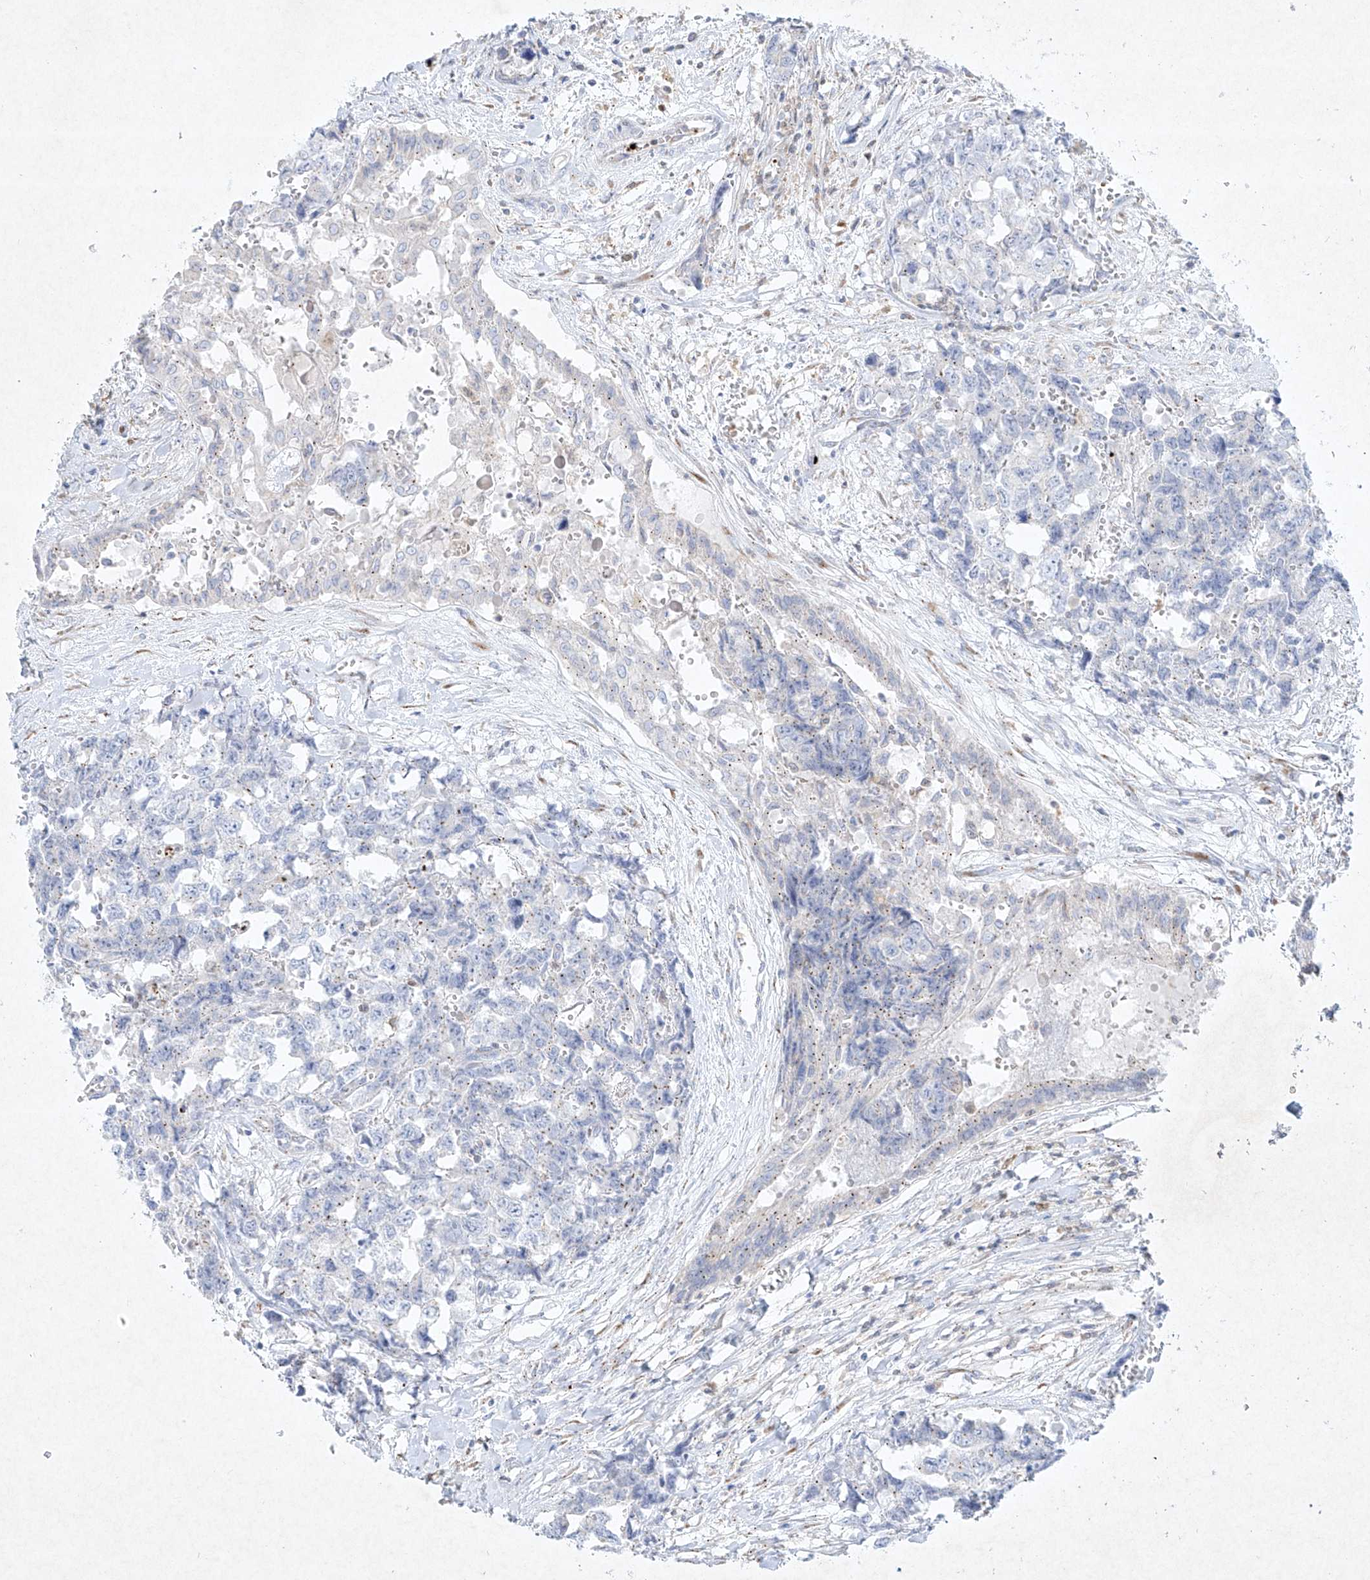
{"staining": {"intensity": "negative", "quantity": "none", "location": "none"}, "tissue": "testis cancer", "cell_type": "Tumor cells", "image_type": "cancer", "snomed": [{"axis": "morphology", "description": "Carcinoma, Embryonal, NOS"}, {"axis": "topography", "description": "Testis"}], "caption": "Tumor cells show no significant protein staining in embryonal carcinoma (testis).", "gene": "PLEK", "patient": {"sex": "male", "age": 31}}